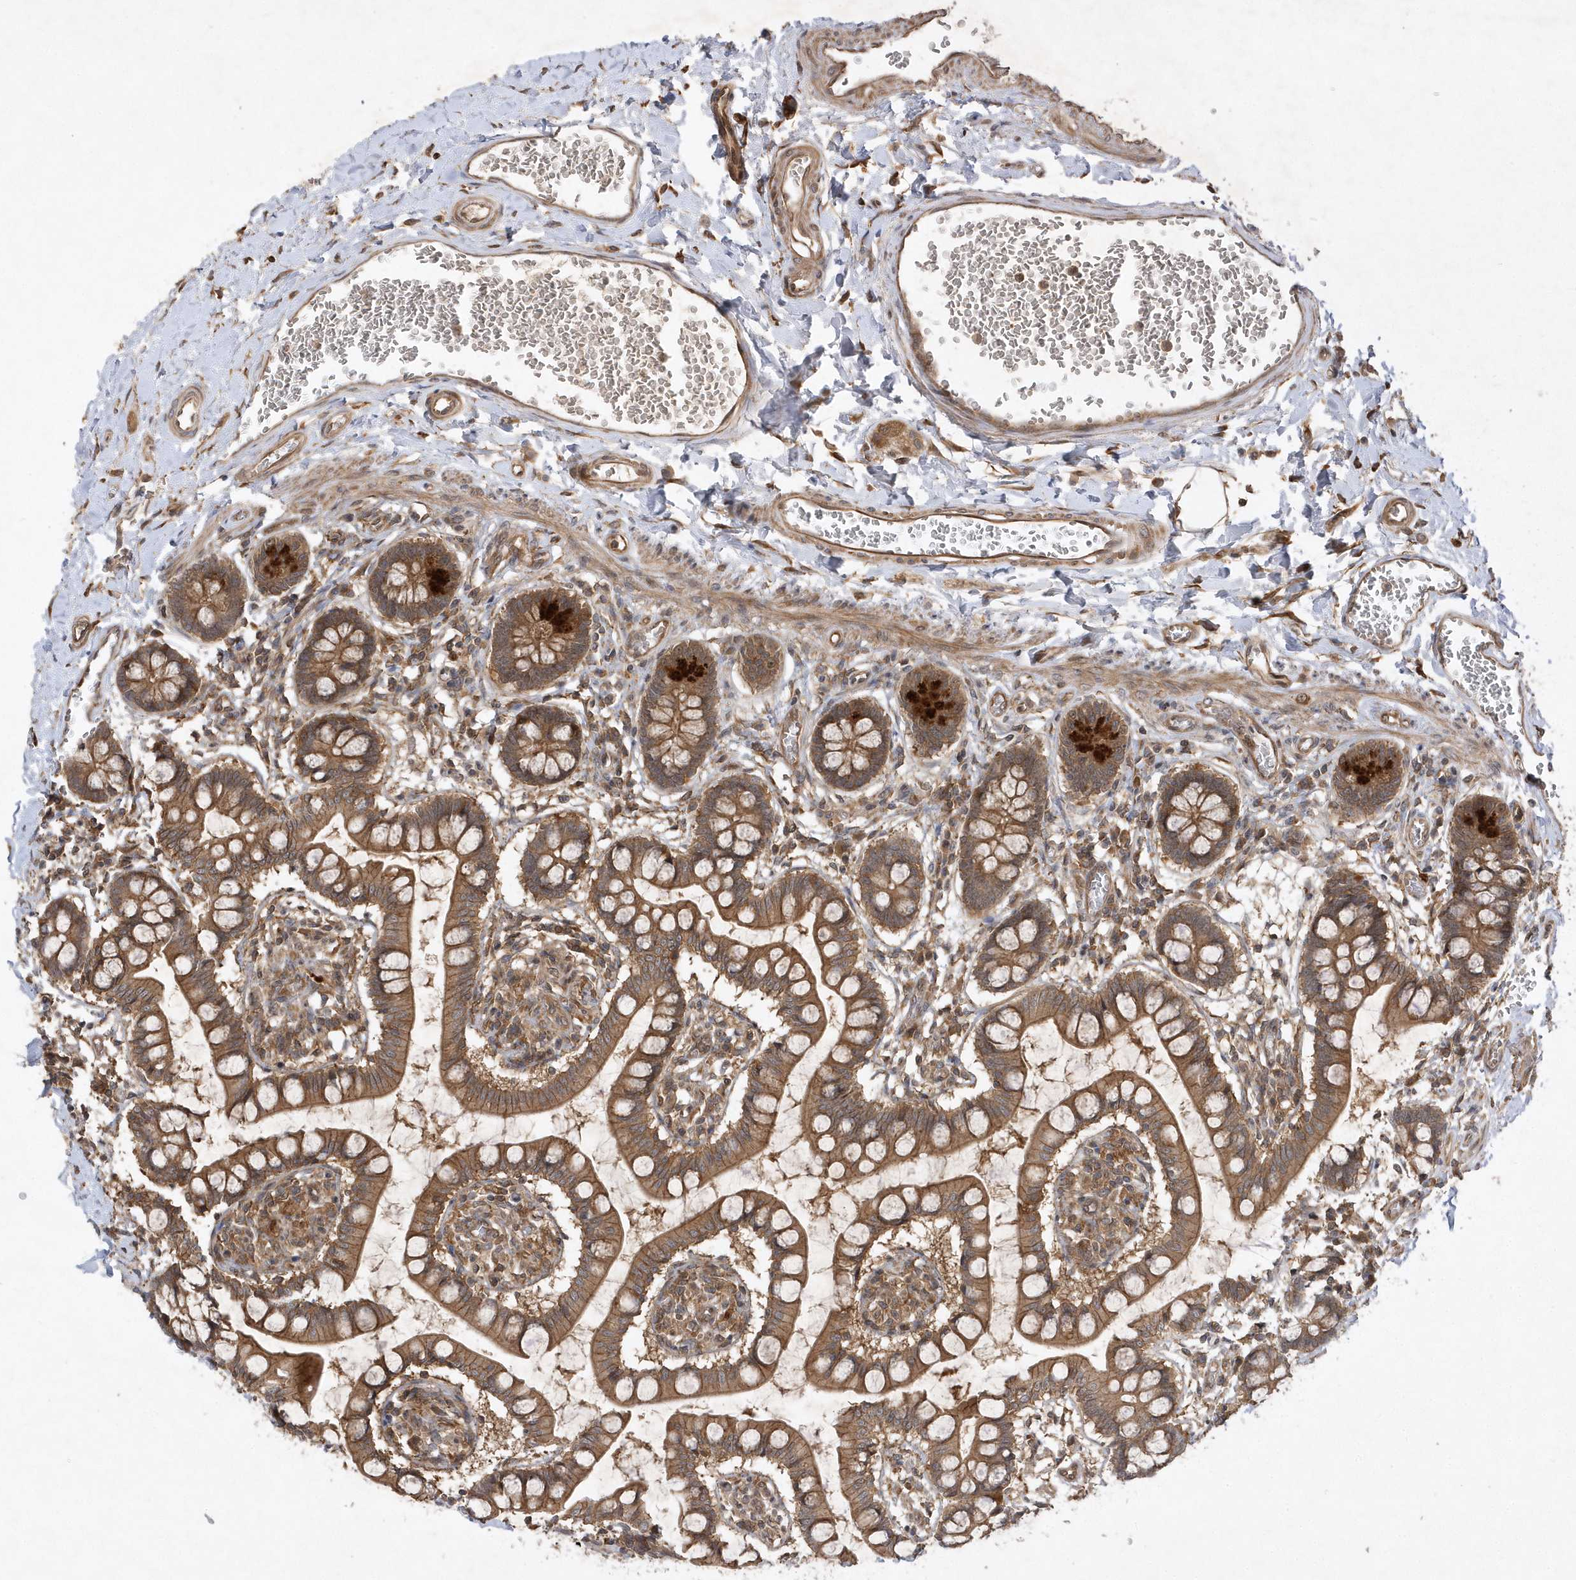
{"staining": {"intensity": "moderate", "quantity": ">75%", "location": "cytoplasmic/membranous"}, "tissue": "small intestine", "cell_type": "Glandular cells", "image_type": "normal", "snomed": [{"axis": "morphology", "description": "Normal tissue, NOS"}, {"axis": "topography", "description": "Small intestine"}], "caption": "The image exhibits immunohistochemical staining of unremarkable small intestine. There is moderate cytoplasmic/membranous staining is present in approximately >75% of glandular cells.", "gene": "GFM2", "patient": {"sex": "male", "age": 52}}